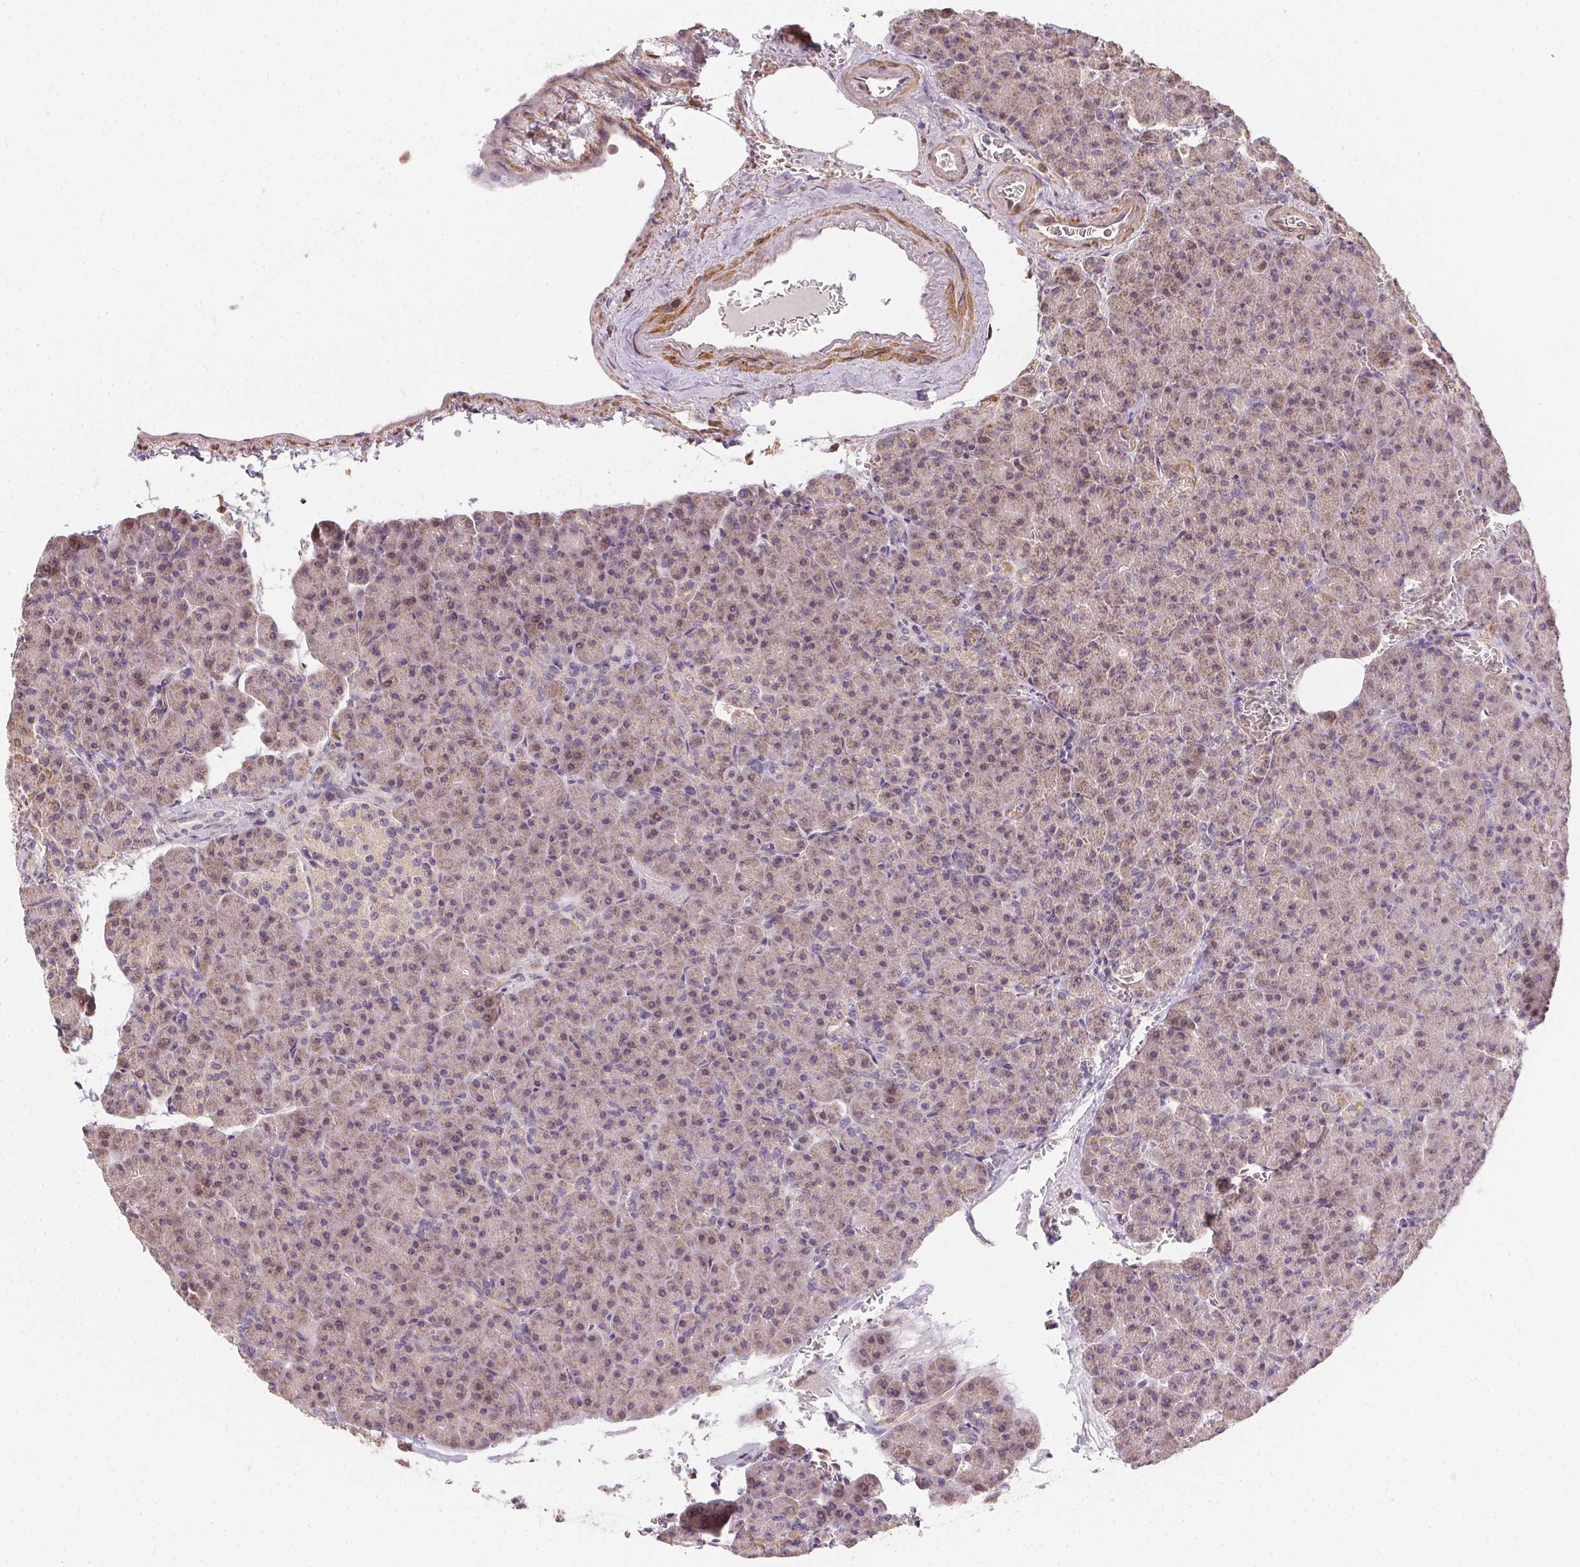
{"staining": {"intensity": "moderate", "quantity": "<25%", "location": "cytoplasmic/membranous"}, "tissue": "pancreas", "cell_type": "Exocrine glandular cells", "image_type": "normal", "snomed": [{"axis": "morphology", "description": "Normal tissue, NOS"}, {"axis": "topography", "description": "Pancreas"}], "caption": "Pancreas stained with DAB IHC exhibits low levels of moderate cytoplasmic/membranous expression in approximately <25% of exocrine glandular cells.", "gene": "REV3L", "patient": {"sex": "female", "age": 74}}